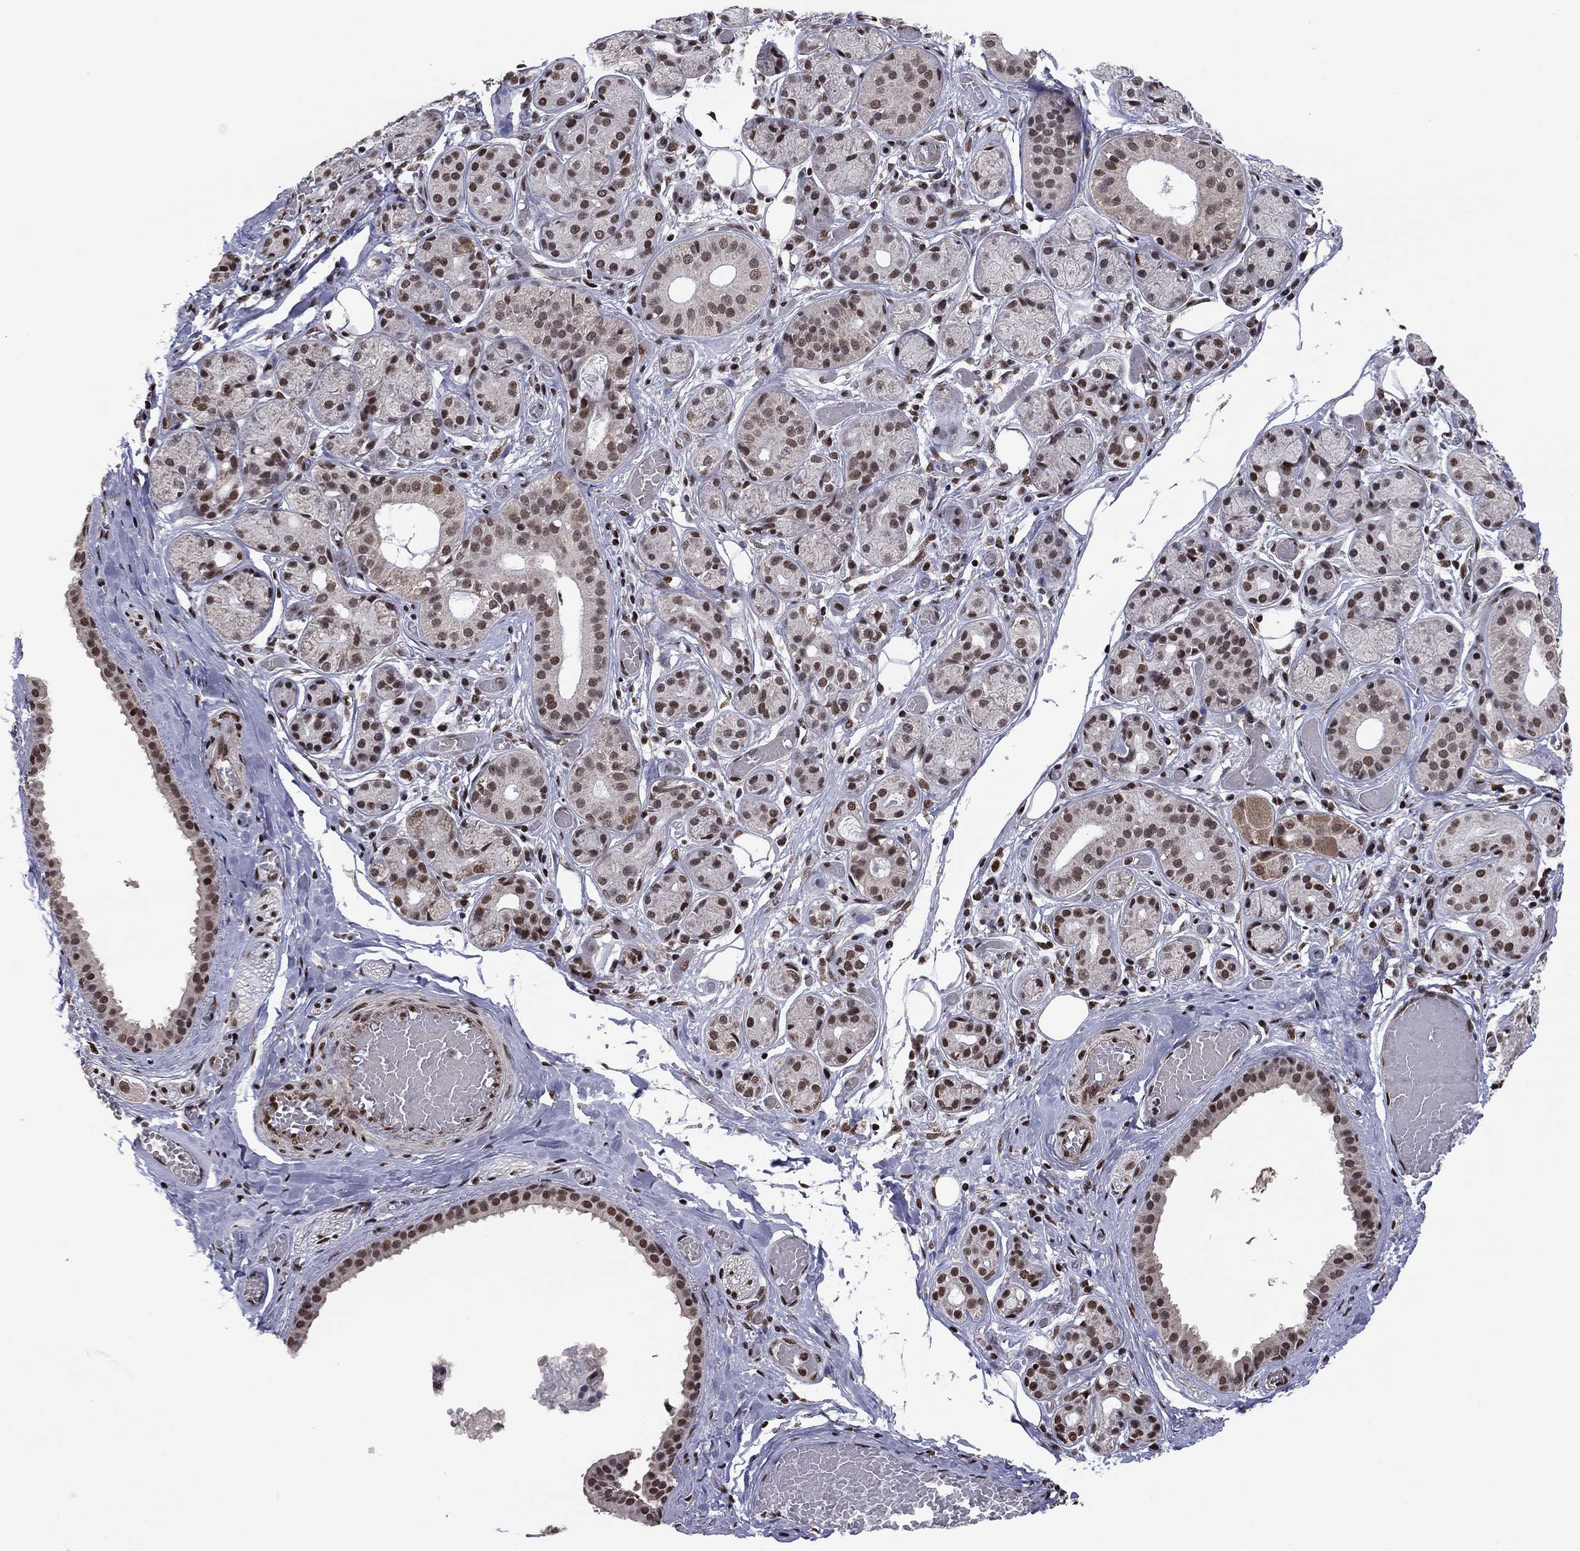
{"staining": {"intensity": "moderate", "quantity": "25%-75%", "location": "nuclear"}, "tissue": "salivary gland", "cell_type": "Glandular cells", "image_type": "normal", "snomed": [{"axis": "morphology", "description": "Normal tissue, NOS"}, {"axis": "topography", "description": "Salivary gland"}, {"axis": "topography", "description": "Peripheral nerve tissue"}], "caption": "A brown stain shows moderate nuclear expression of a protein in glandular cells of normal human salivary gland. (DAB IHC, brown staining for protein, blue staining for nuclei).", "gene": "N4BP2", "patient": {"sex": "male", "age": 71}}